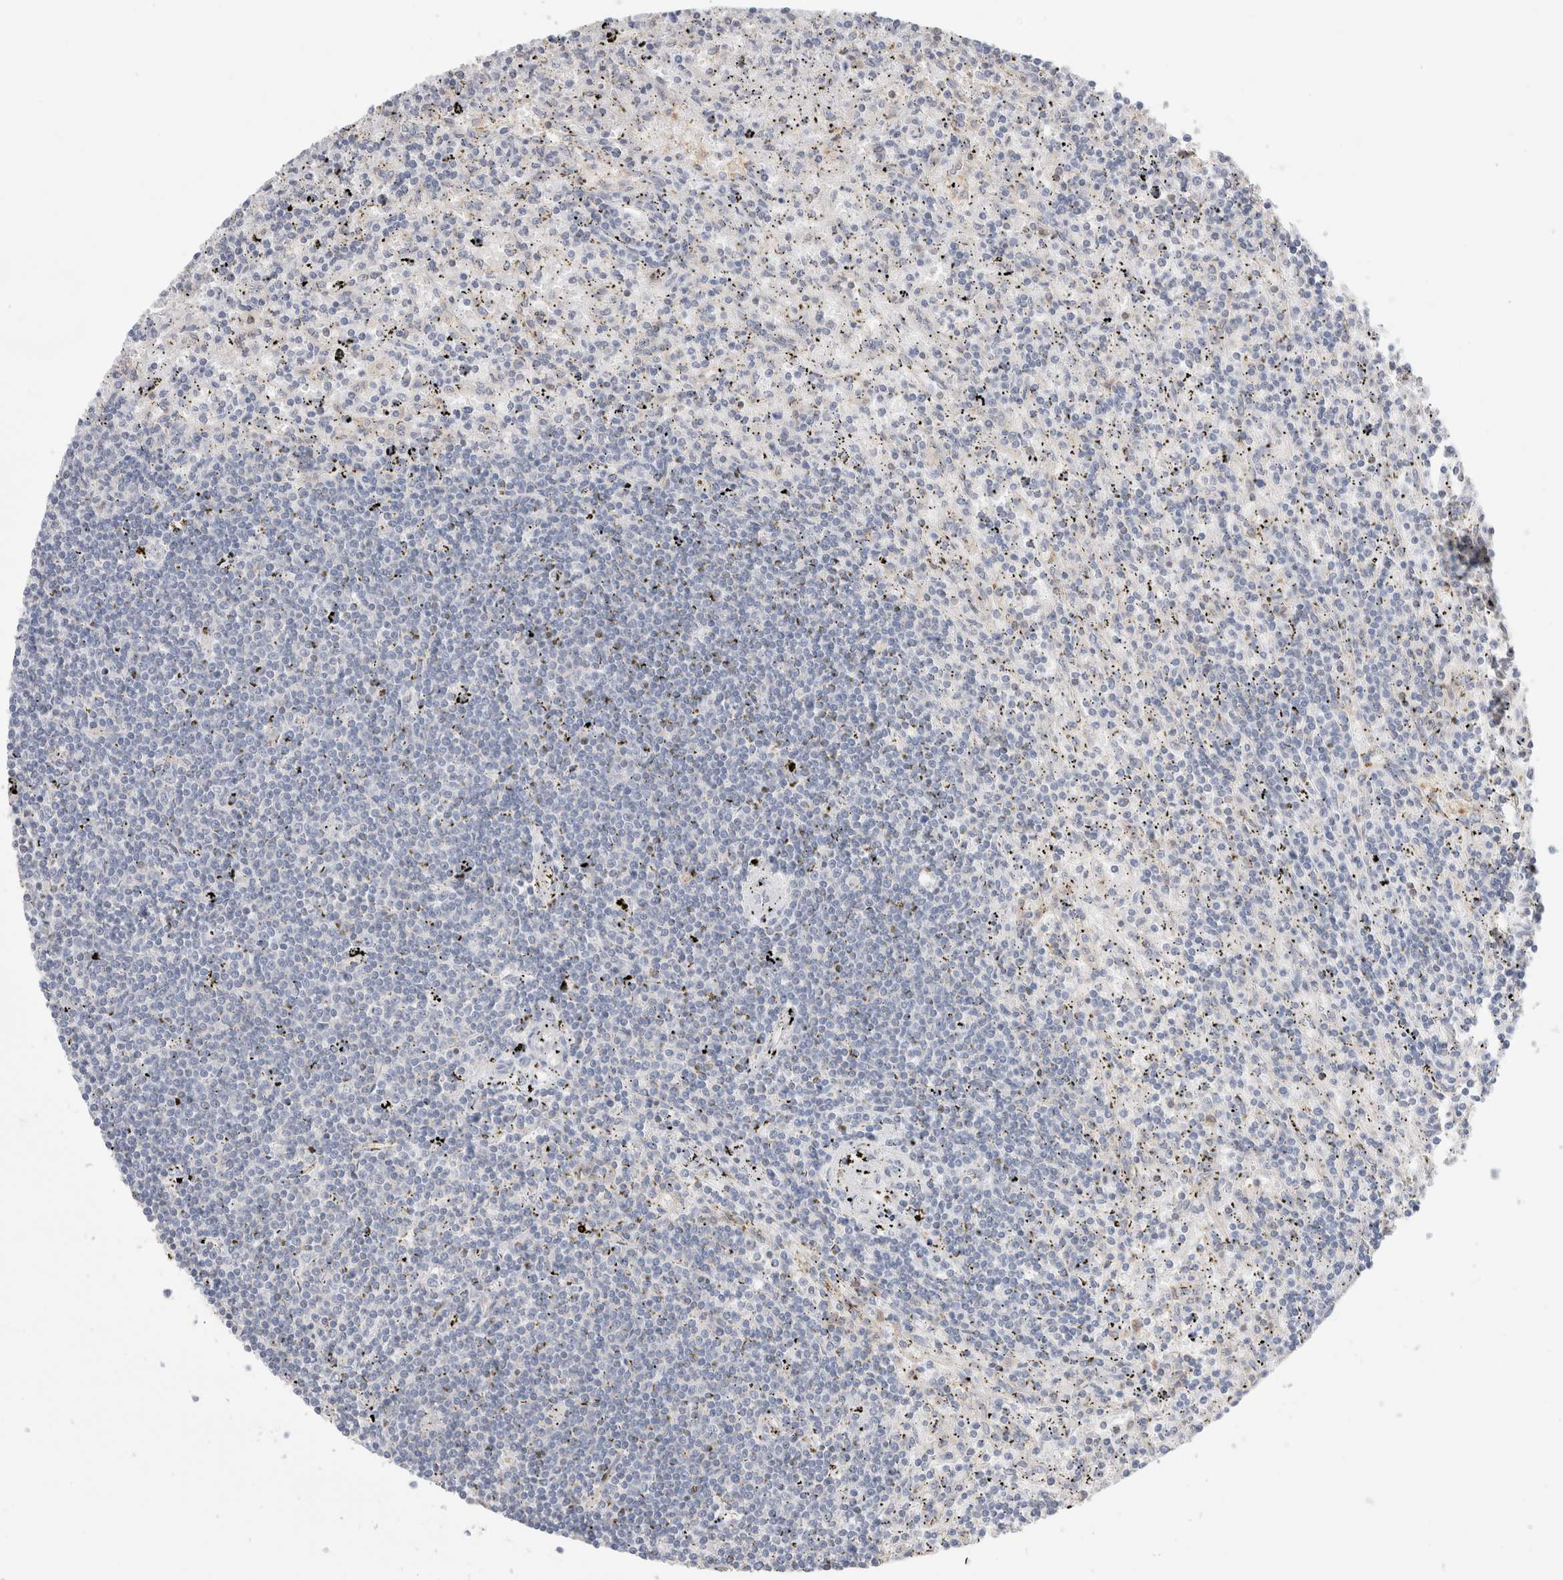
{"staining": {"intensity": "negative", "quantity": "none", "location": "none"}, "tissue": "lymphoma", "cell_type": "Tumor cells", "image_type": "cancer", "snomed": [{"axis": "morphology", "description": "Malignant lymphoma, non-Hodgkin's type, Low grade"}, {"axis": "topography", "description": "Spleen"}], "caption": "Tumor cells show no significant protein expression in lymphoma.", "gene": "CAPN2", "patient": {"sex": "male", "age": 76}}